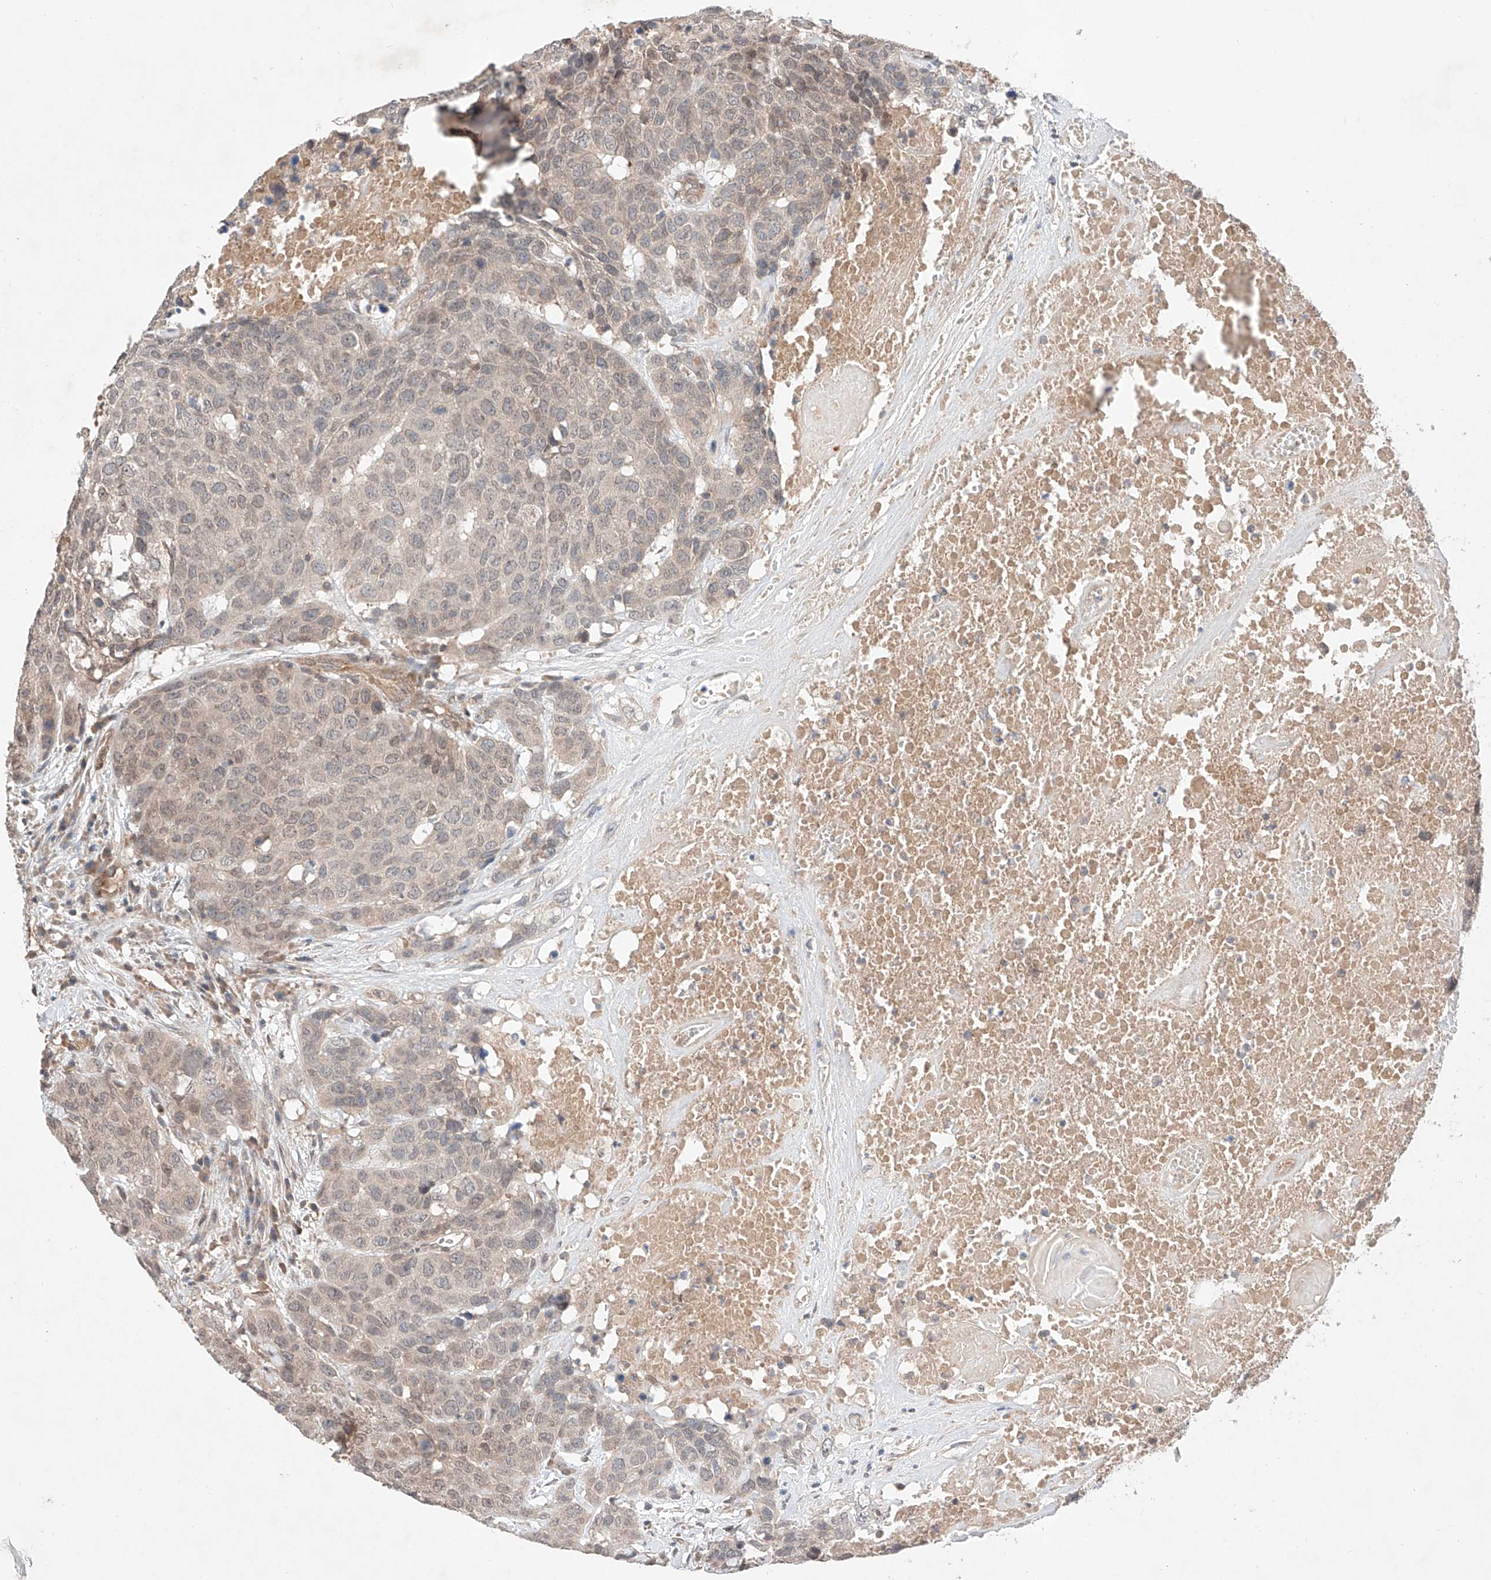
{"staining": {"intensity": "negative", "quantity": "none", "location": "none"}, "tissue": "head and neck cancer", "cell_type": "Tumor cells", "image_type": "cancer", "snomed": [{"axis": "morphology", "description": "Squamous cell carcinoma, NOS"}, {"axis": "topography", "description": "Head-Neck"}], "caption": "Squamous cell carcinoma (head and neck) was stained to show a protein in brown. There is no significant staining in tumor cells.", "gene": "ZNF124", "patient": {"sex": "male", "age": 66}}